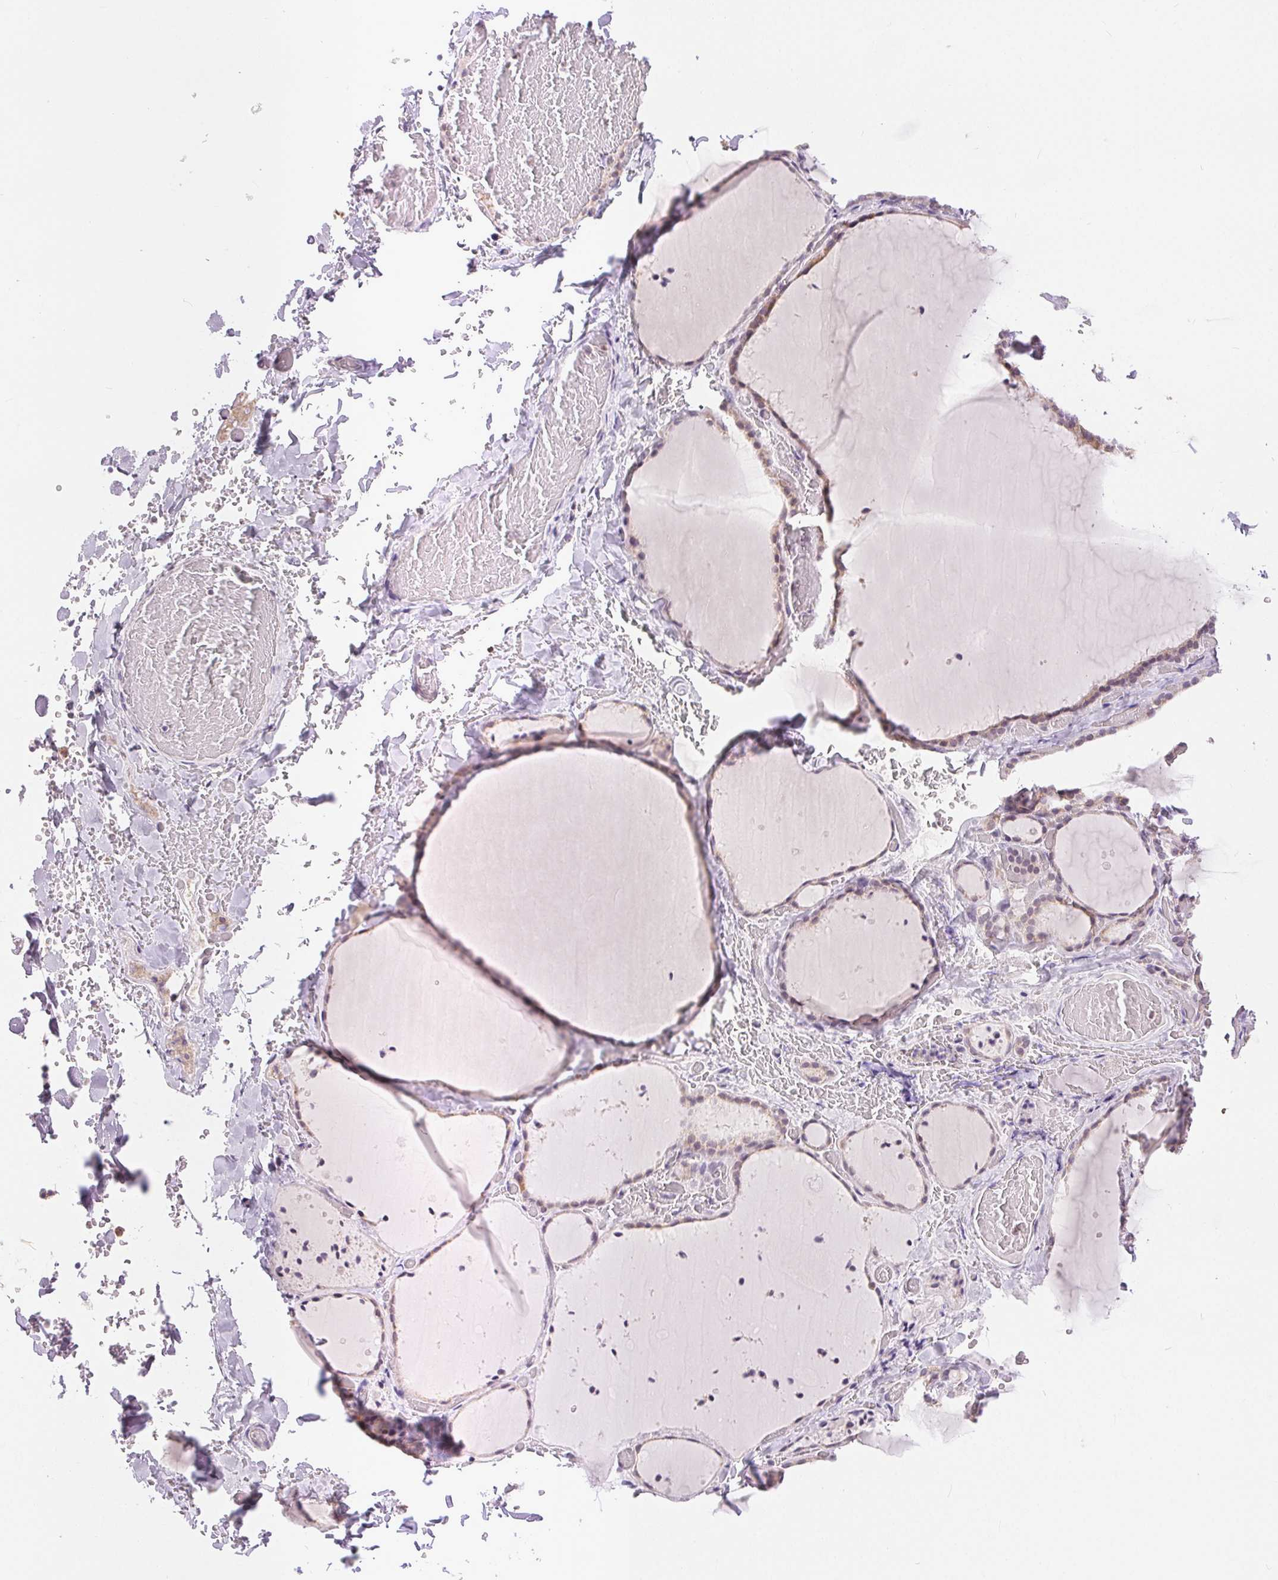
{"staining": {"intensity": "weak", "quantity": "25%-75%", "location": "cytoplasmic/membranous"}, "tissue": "thyroid gland", "cell_type": "Glandular cells", "image_type": "normal", "snomed": [{"axis": "morphology", "description": "Normal tissue, NOS"}, {"axis": "topography", "description": "Thyroid gland"}], "caption": "An IHC histopathology image of benign tissue is shown. Protein staining in brown highlights weak cytoplasmic/membranous positivity in thyroid gland within glandular cells.", "gene": "POU2F2", "patient": {"sex": "female", "age": 36}}